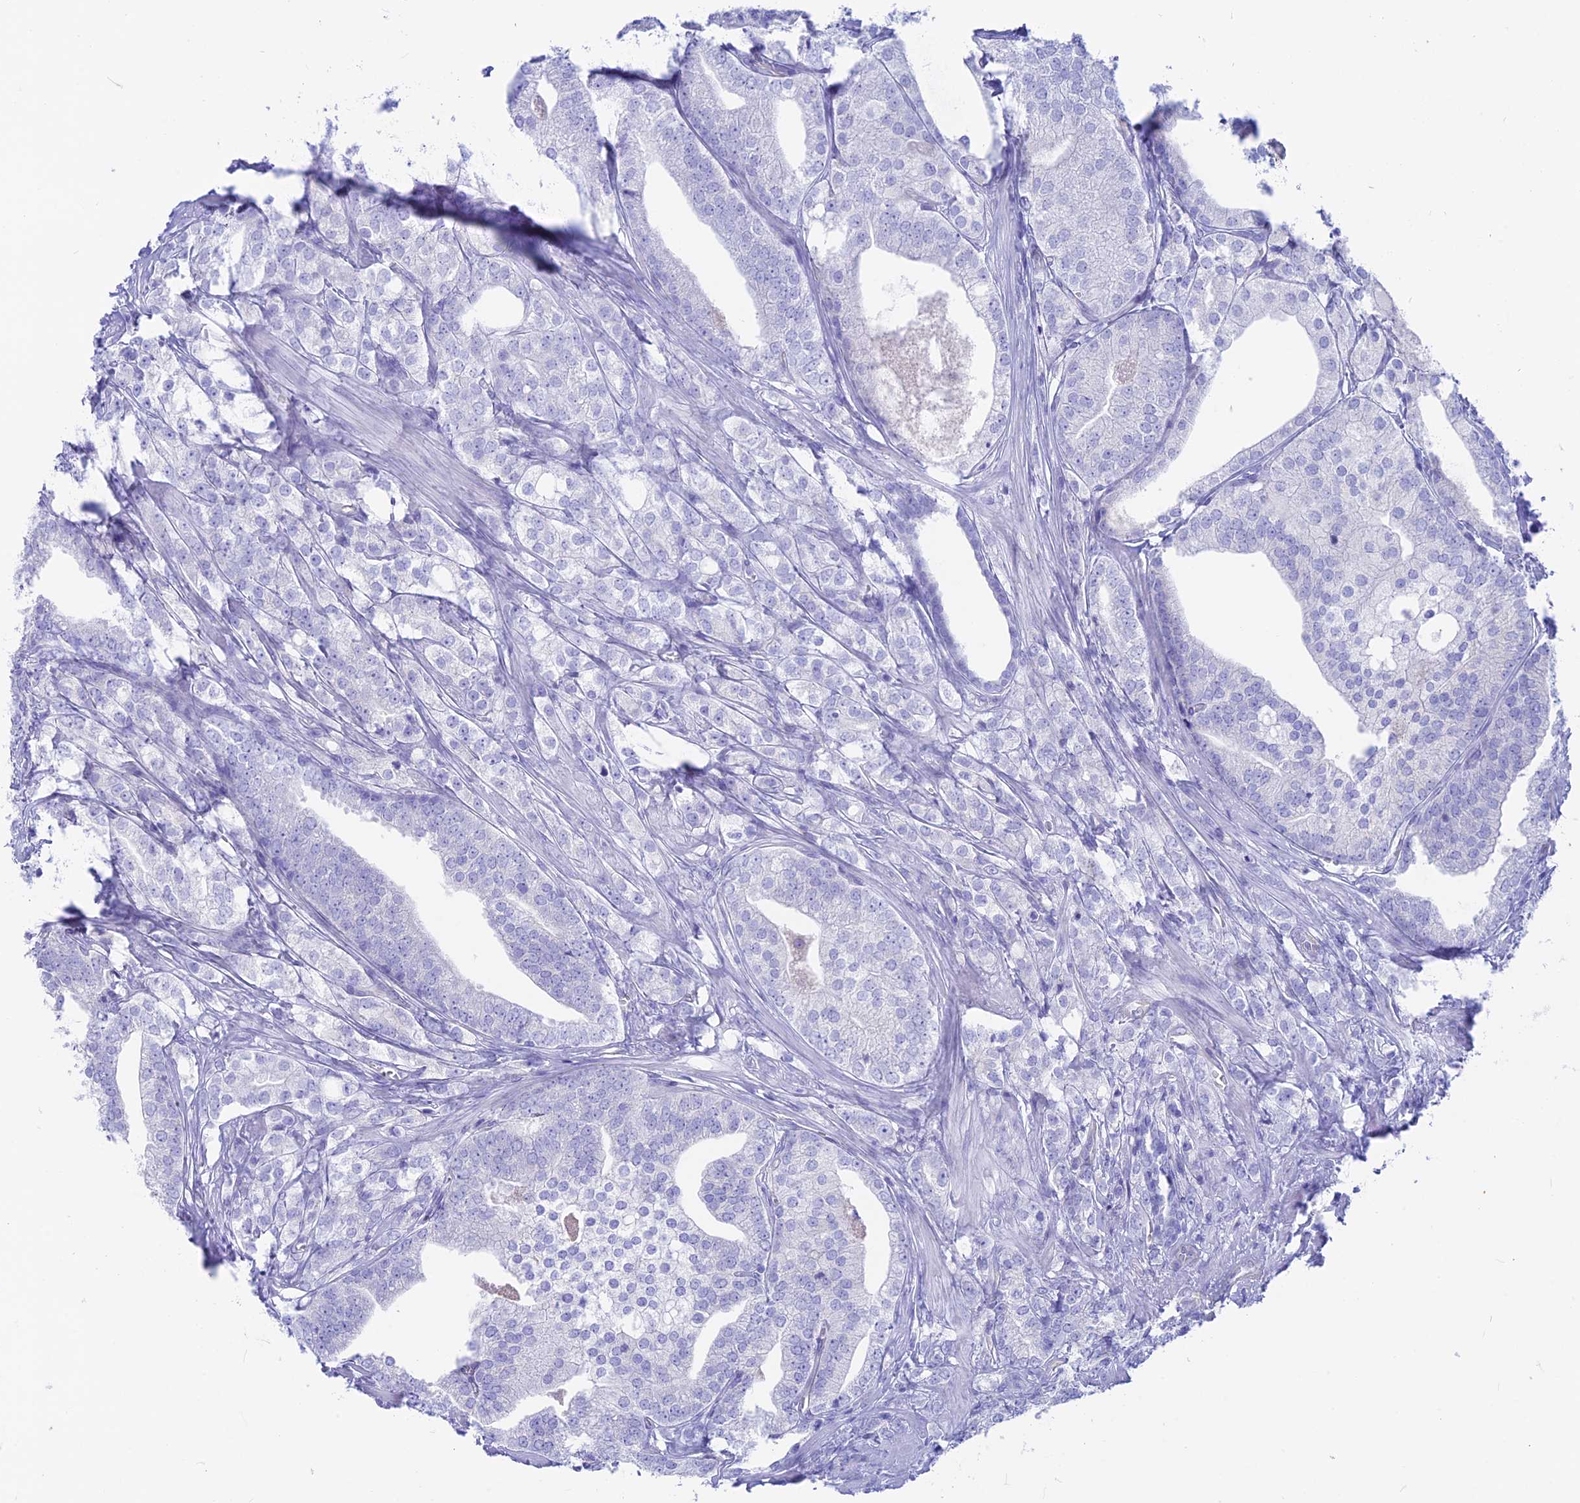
{"staining": {"intensity": "negative", "quantity": "none", "location": "none"}, "tissue": "prostate cancer", "cell_type": "Tumor cells", "image_type": "cancer", "snomed": [{"axis": "morphology", "description": "Adenocarcinoma, High grade"}, {"axis": "topography", "description": "Prostate"}], "caption": "A high-resolution photomicrograph shows IHC staining of adenocarcinoma (high-grade) (prostate), which reveals no significant positivity in tumor cells.", "gene": "GNGT2", "patient": {"sex": "male", "age": 50}}